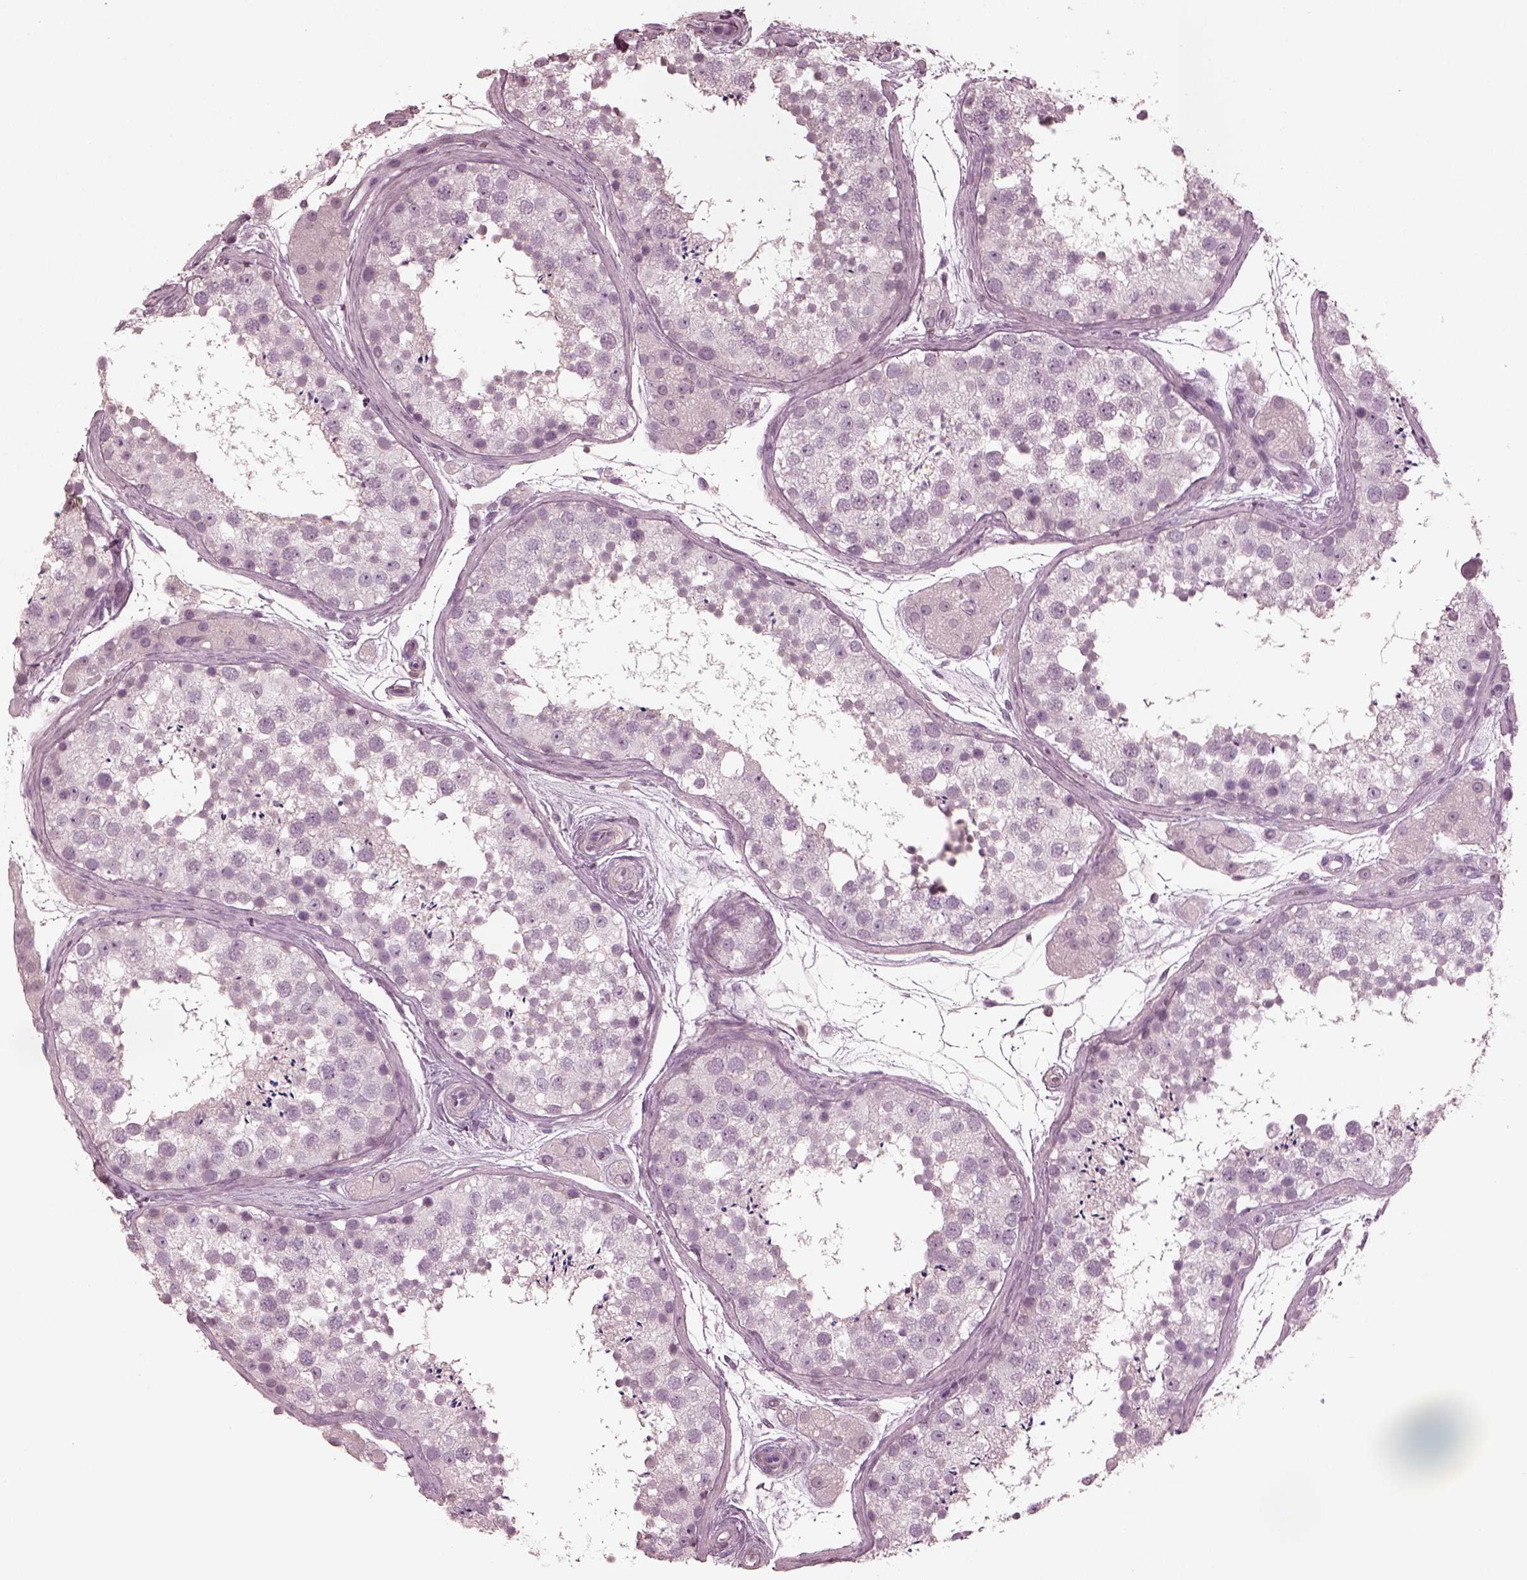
{"staining": {"intensity": "negative", "quantity": "none", "location": "none"}, "tissue": "testis", "cell_type": "Cells in seminiferous ducts", "image_type": "normal", "snomed": [{"axis": "morphology", "description": "Normal tissue, NOS"}, {"axis": "topography", "description": "Testis"}], "caption": "Immunohistochemistry (IHC) photomicrograph of normal human testis stained for a protein (brown), which shows no expression in cells in seminiferous ducts.", "gene": "PSTPIP2", "patient": {"sex": "male", "age": 41}}